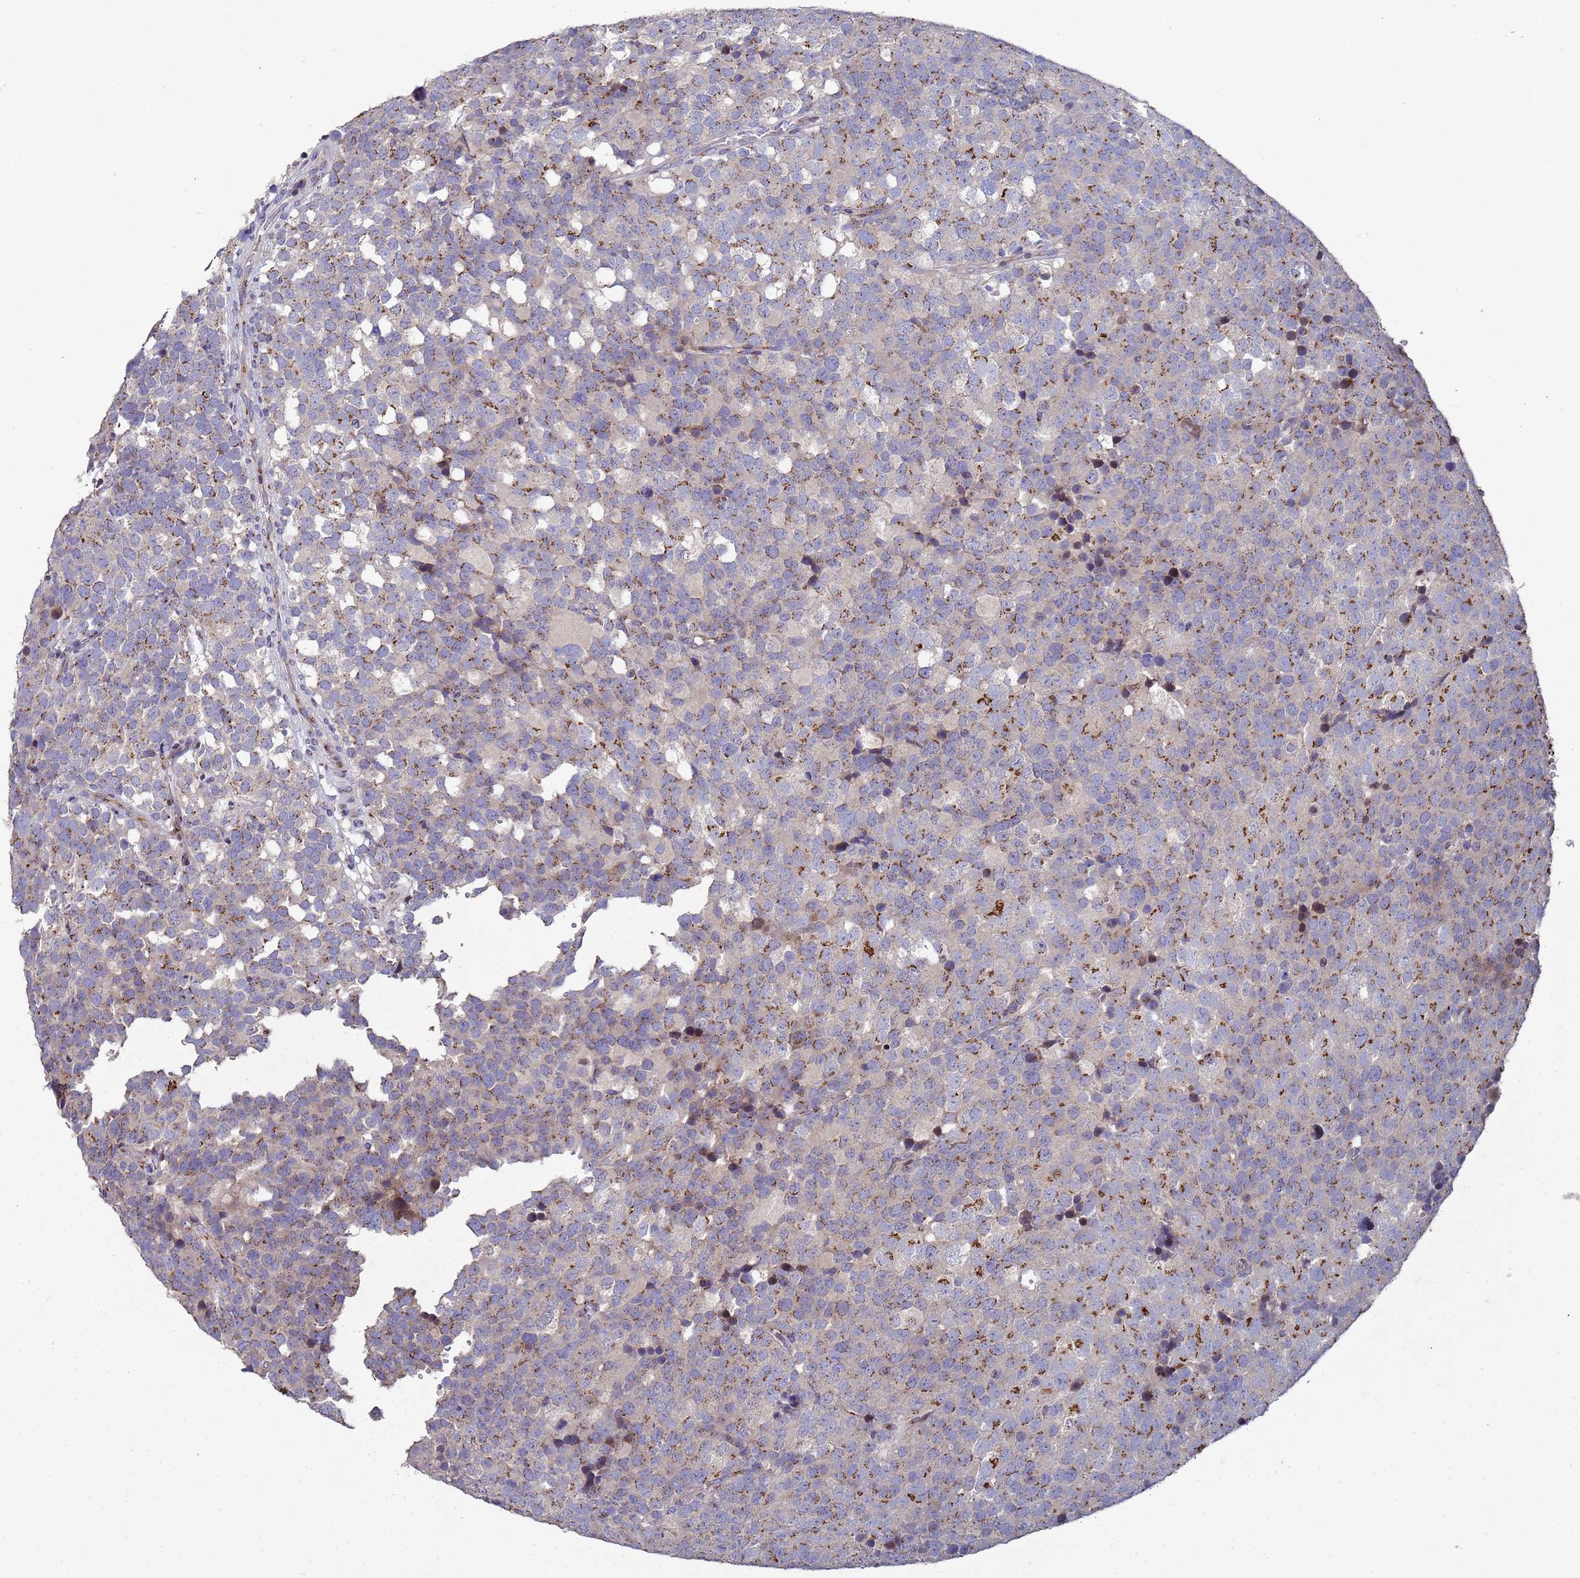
{"staining": {"intensity": "moderate", "quantity": ">75%", "location": "cytoplasmic/membranous"}, "tissue": "testis cancer", "cell_type": "Tumor cells", "image_type": "cancer", "snomed": [{"axis": "morphology", "description": "Seminoma, NOS"}, {"axis": "topography", "description": "Testis"}], "caption": "Protein expression analysis of human testis seminoma reveals moderate cytoplasmic/membranous positivity in about >75% of tumor cells.", "gene": "NSUN6", "patient": {"sex": "male", "age": 71}}